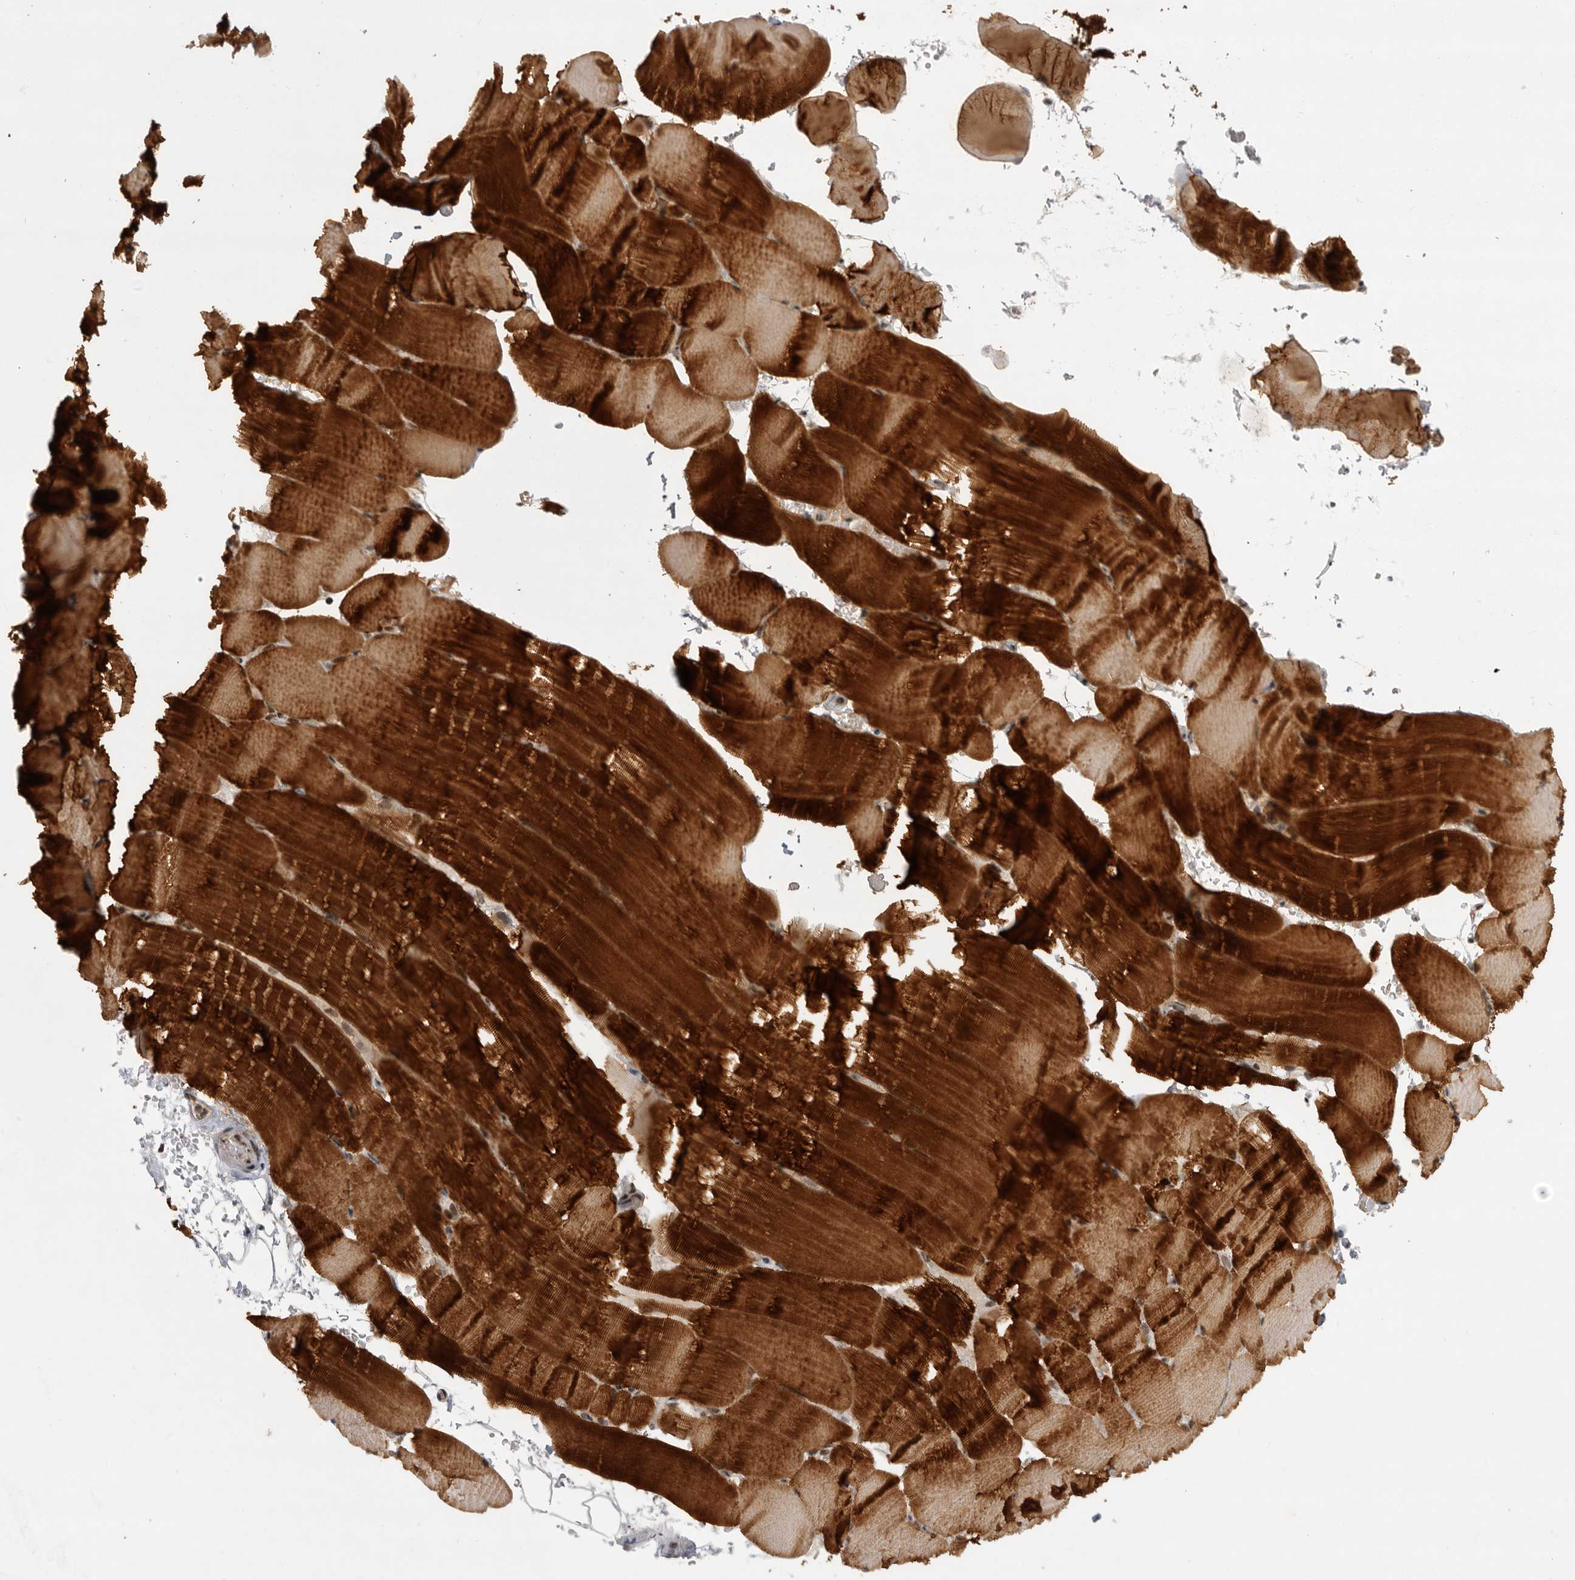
{"staining": {"intensity": "strong", "quantity": ">75%", "location": "cytoplasmic/membranous,nuclear"}, "tissue": "skeletal muscle", "cell_type": "Myocytes", "image_type": "normal", "snomed": [{"axis": "morphology", "description": "Normal tissue, NOS"}, {"axis": "topography", "description": "Skeletal muscle"}, {"axis": "topography", "description": "Parathyroid gland"}], "caption": "A histopathology image of human skeletal muscle stained for a protein exhibits strong cytoplasmic/membranous,nuclear brown staining in myocytes. Nuclei are stained in blue.", "gene": "ZNF830", "patient": {"sex": "female", "age": 37}}